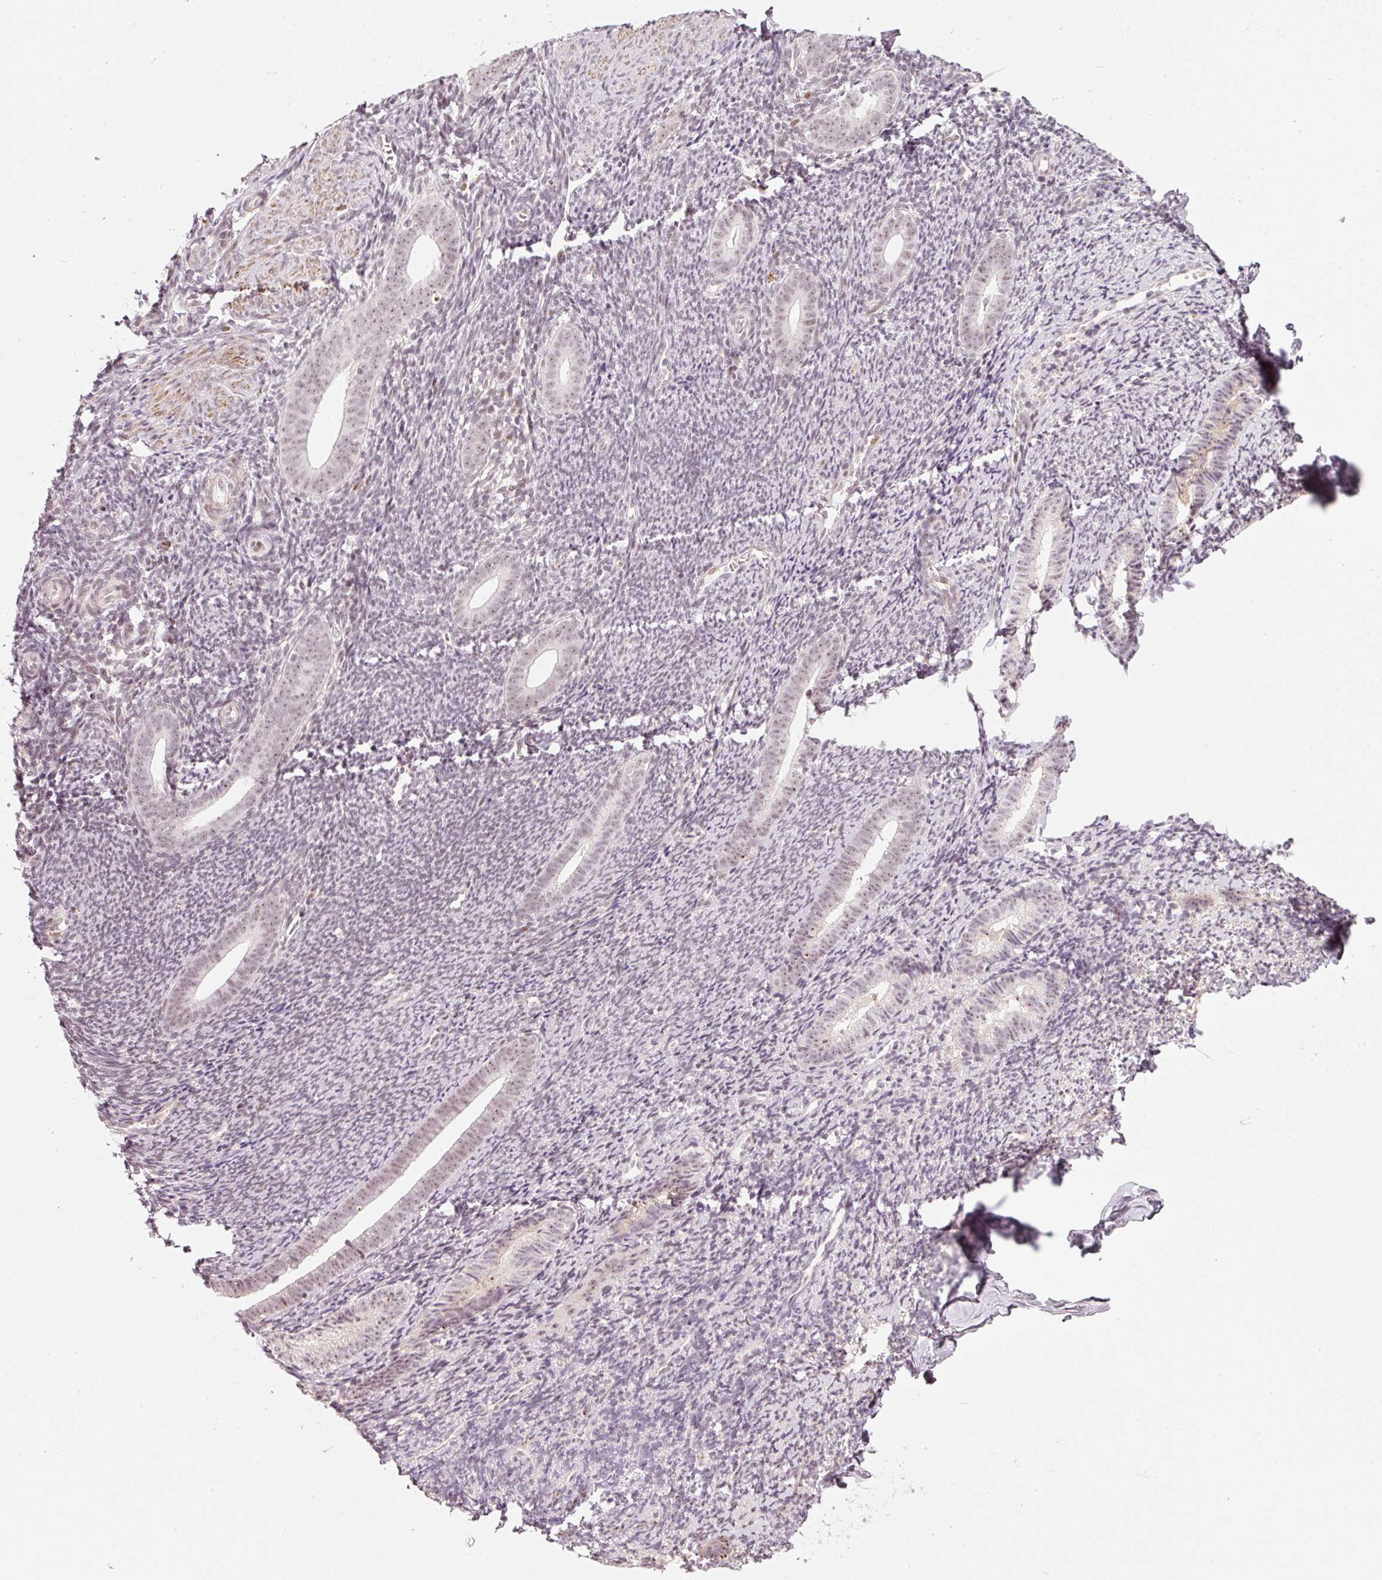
{"staining": {"intensity": "weak", "quantity": "<25%", "location": "nuclear"}, "tissue": "endometrium", "cell_type": "Cells in endometrial stroma", "image_type": "normal", "snomed": [{"axis": "morphology", "description": "Normal tissue, NOS"}, {"axis": "topography", "description": "Endometrium"}], "caption": "Immunohistochemistry (IHC) of benign human endometrium reveals no staining in cells in endometrial stroma.", "gene": "MXRA8", "patient": {"sex": "female", "age": 39}}